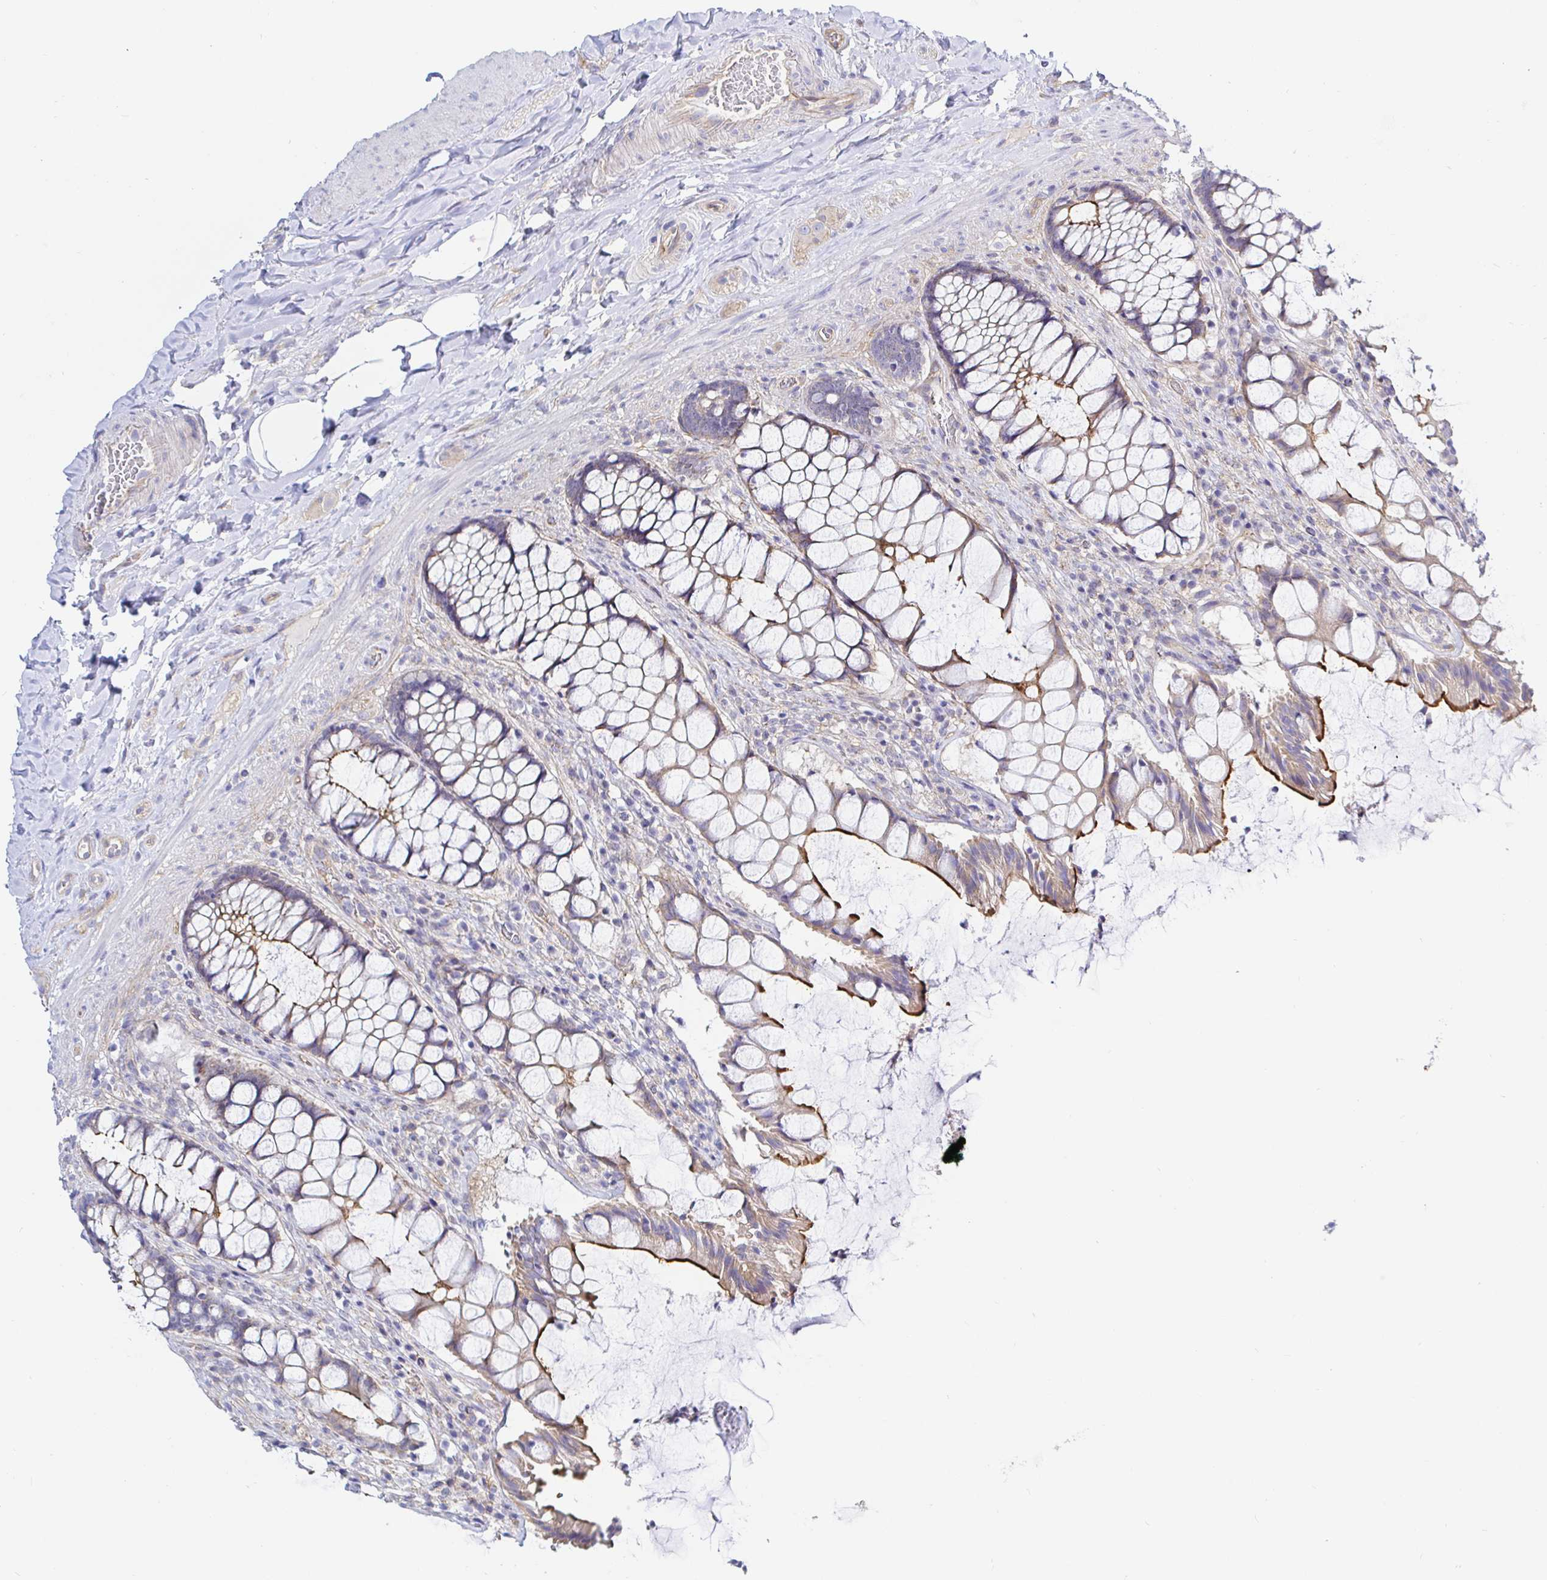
{"staining": {"intensity": "strong", "quantity": "25%-75%", "location": "cytoplasmic/membranous"}, "tissue": "rectum", "cell_type": "Glandular cells", "image_type": "normal", "snomed": [{"axis": "morphology", "description": "Normal tissue, NOS"}, {"axis": "topography", "description": "Rectum"}], "caption": "This image shows immunohistochemistry (IHC) staining of unremarkable human rectum, with high strong cytoplasmic/membranous staining in approximately 25%-75% of glandular cells.", "gene": "ARL4D", "patient": {"sex": "female", "age": 58}}